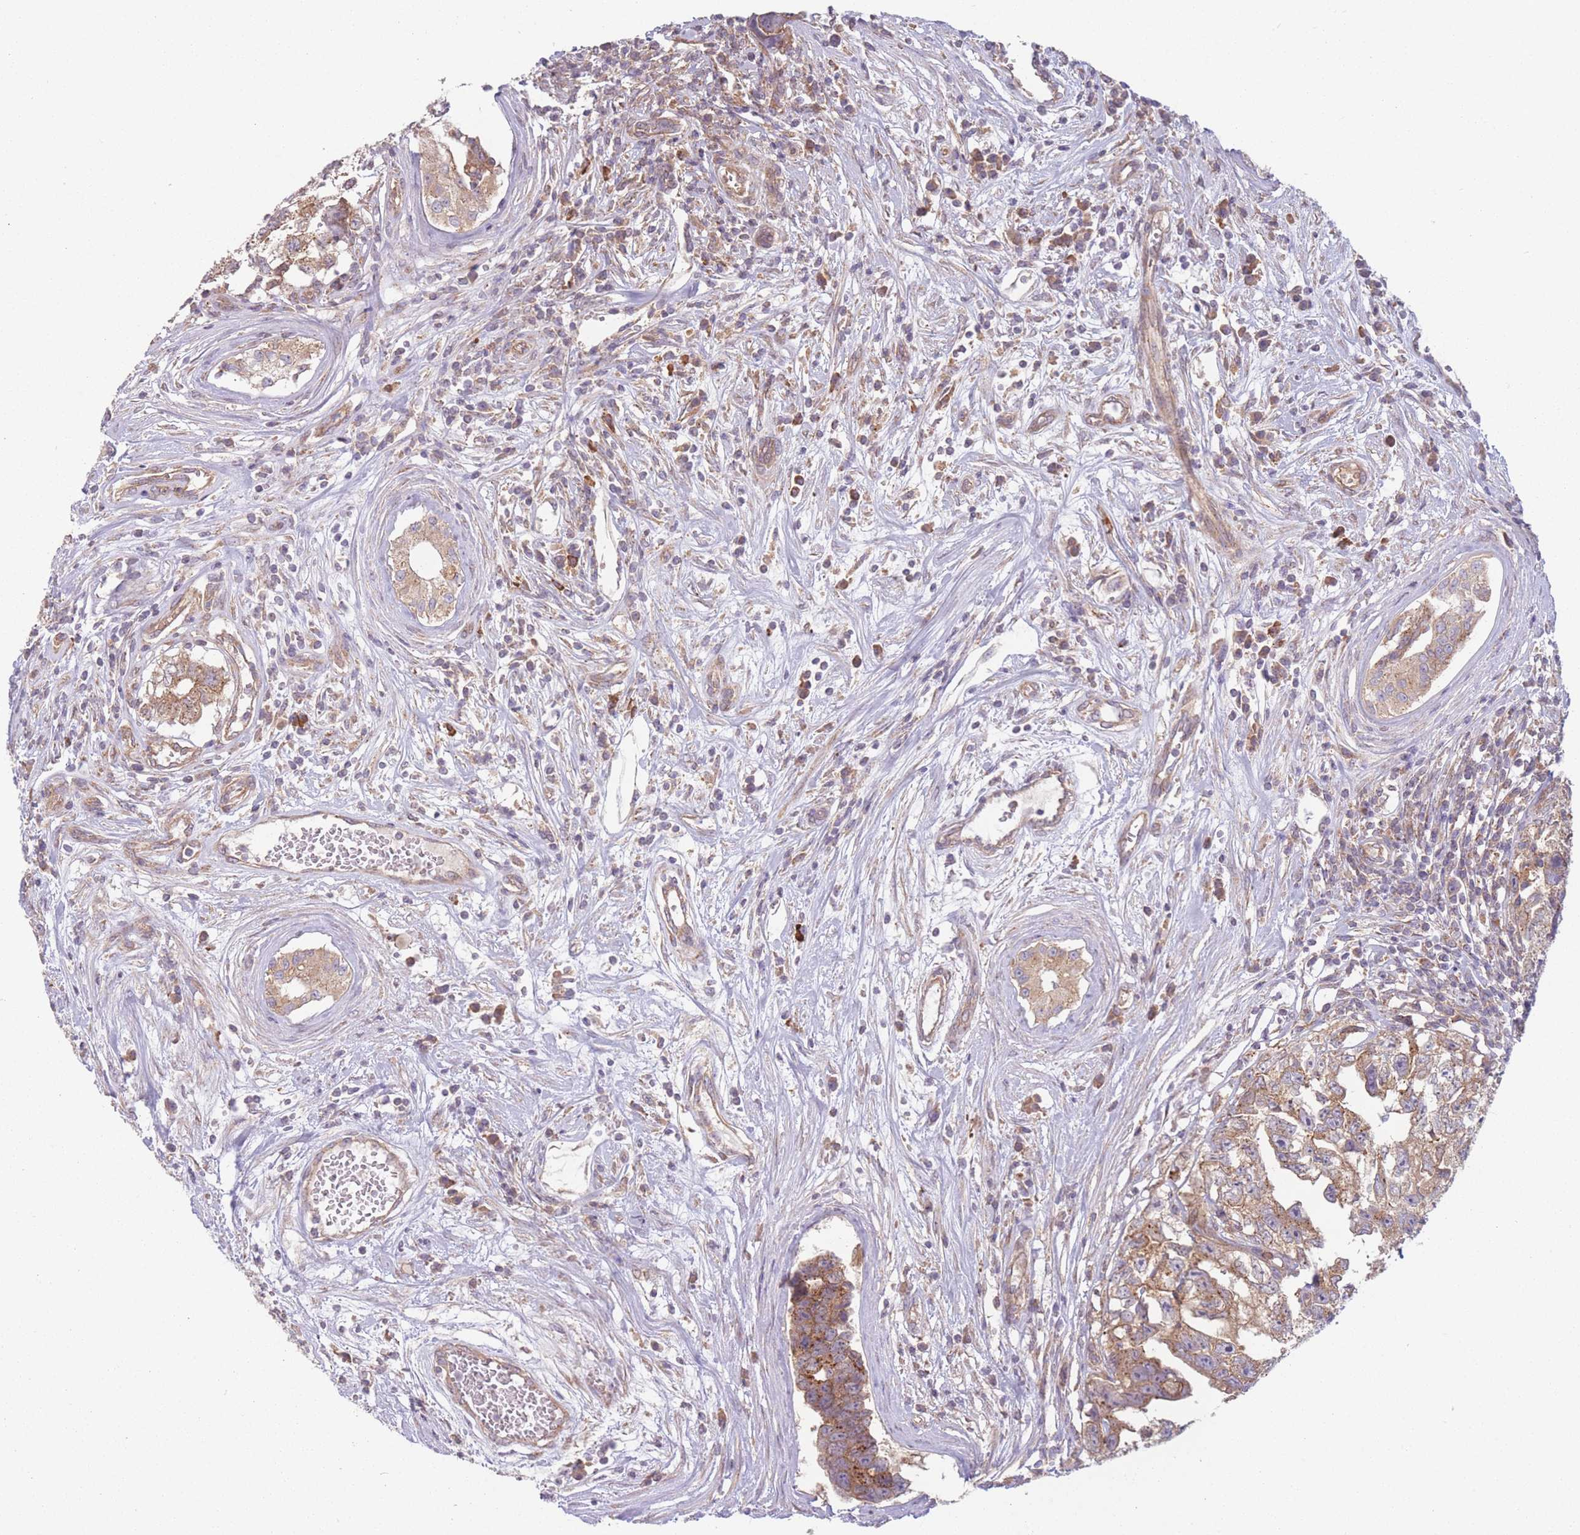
{"staining": {"intensity": "moderate", "quantity": ">75%", "location": "cytoplasmic/membranous"}, "tissue": "testis cancer", "cell_type": "Tumor cells", "image_type": "cancer", "snomed": [{"axis": "morphology", "description": "Carcinoma, Embryonal, NOS"}, {"axis": "topography", "description": "Testis"}], "caption": "Tumor cells display medium levels of moderate cytoplasmic/membranous staining in about >75% of cells in human testis embryonal carcinoma.", "gene": "WASHC2A", "patient": {"sex": "male", "age": 22}}